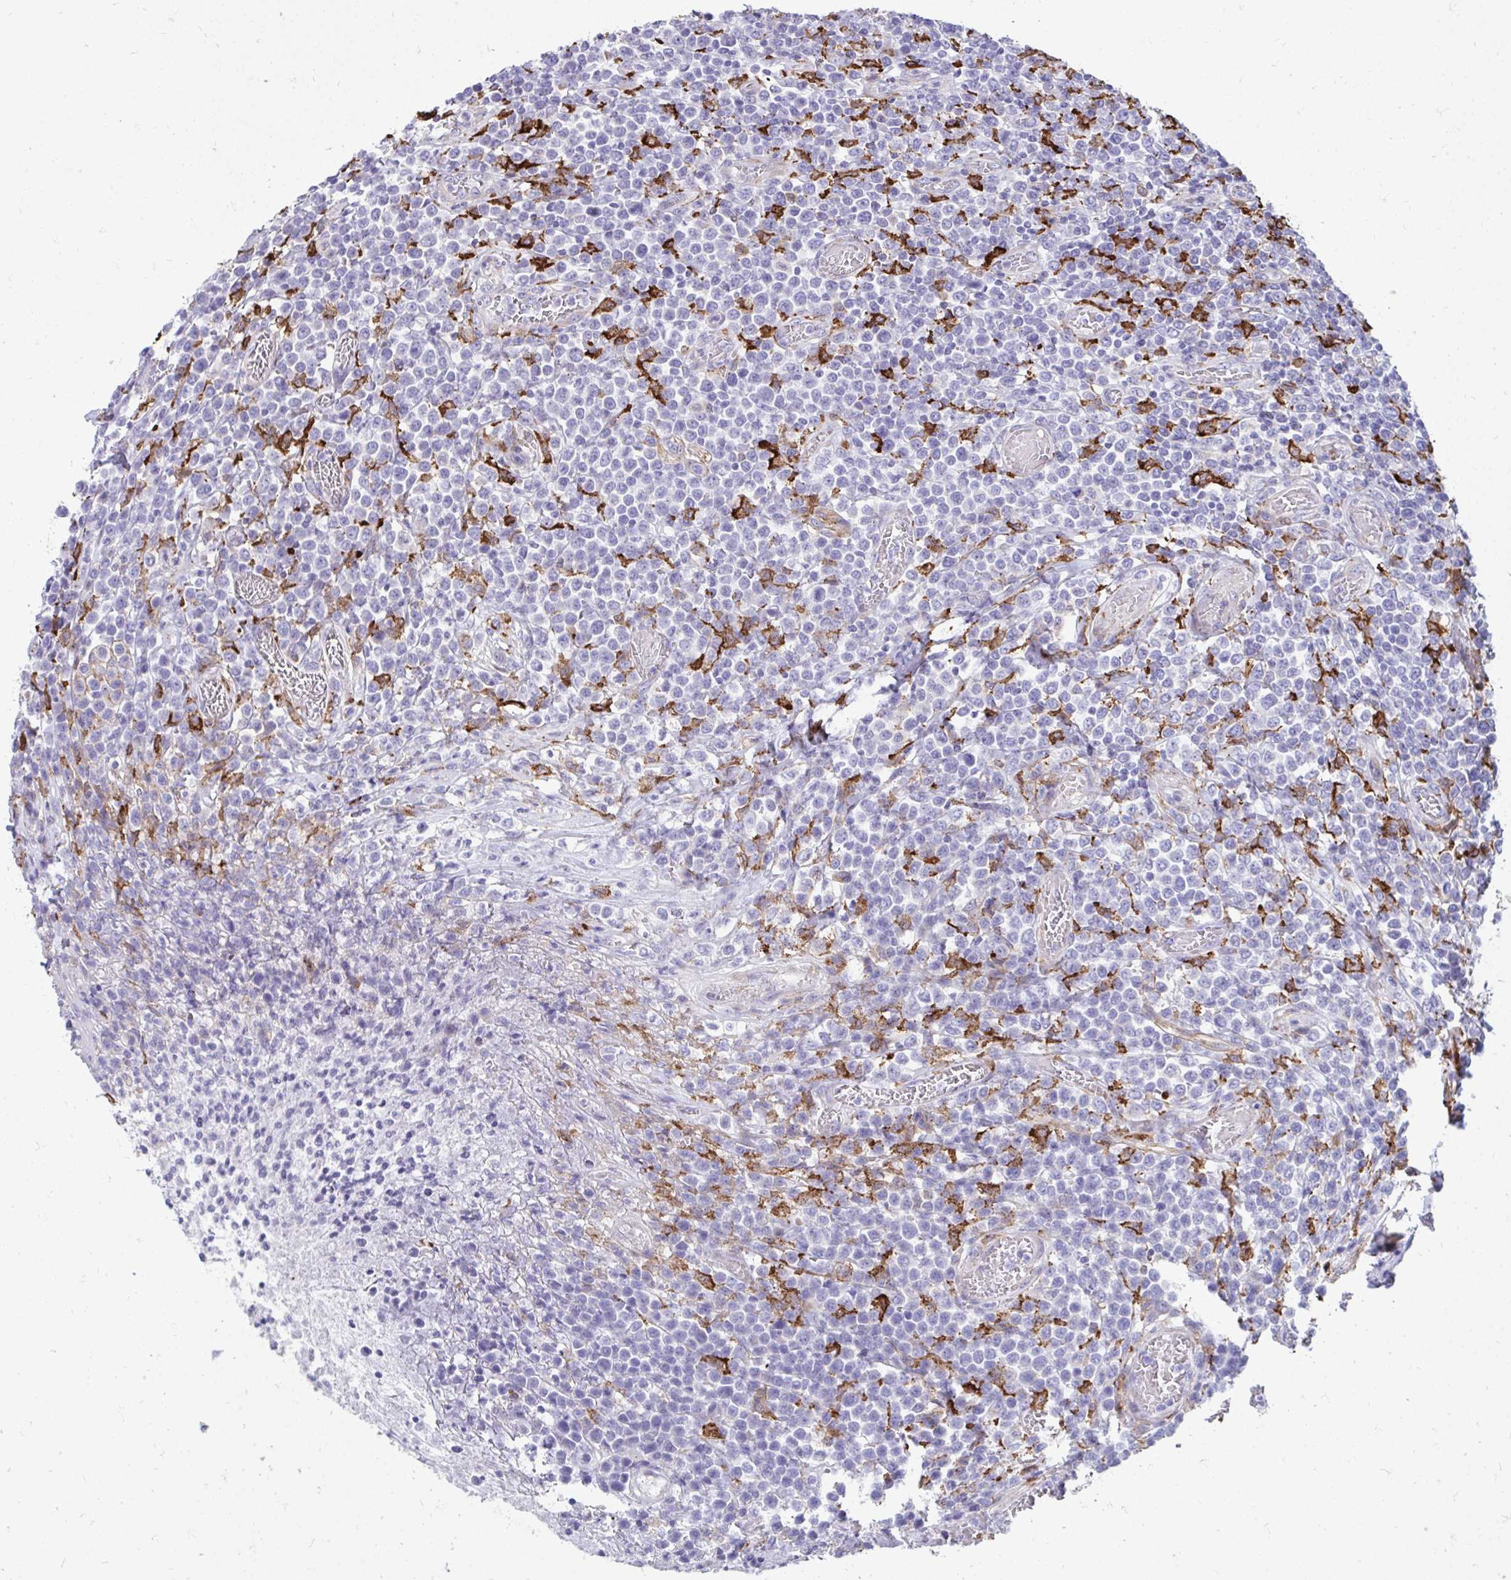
{"staining": {"intensity": "negative", "quantity": "none", "location": "none"}, "tissue": "lymphoma", "cell_type": "Tumor cells", "image_type": "cancer", "snomed": [{"axis": "morphology", "description": "Malignant lymphoma, non-Hodgkin's type, High grade"}, {"axis": "topography", "description": "Soft tissue"}], "caption": "This is an immunohistochemistry (IHC) image of human malignant lymphoma, non-Hodgkin's type (high-grade). There is no positivity in tumor cells.", "gene": "CD163", "patient": {"sex": "female", "age": 56}}